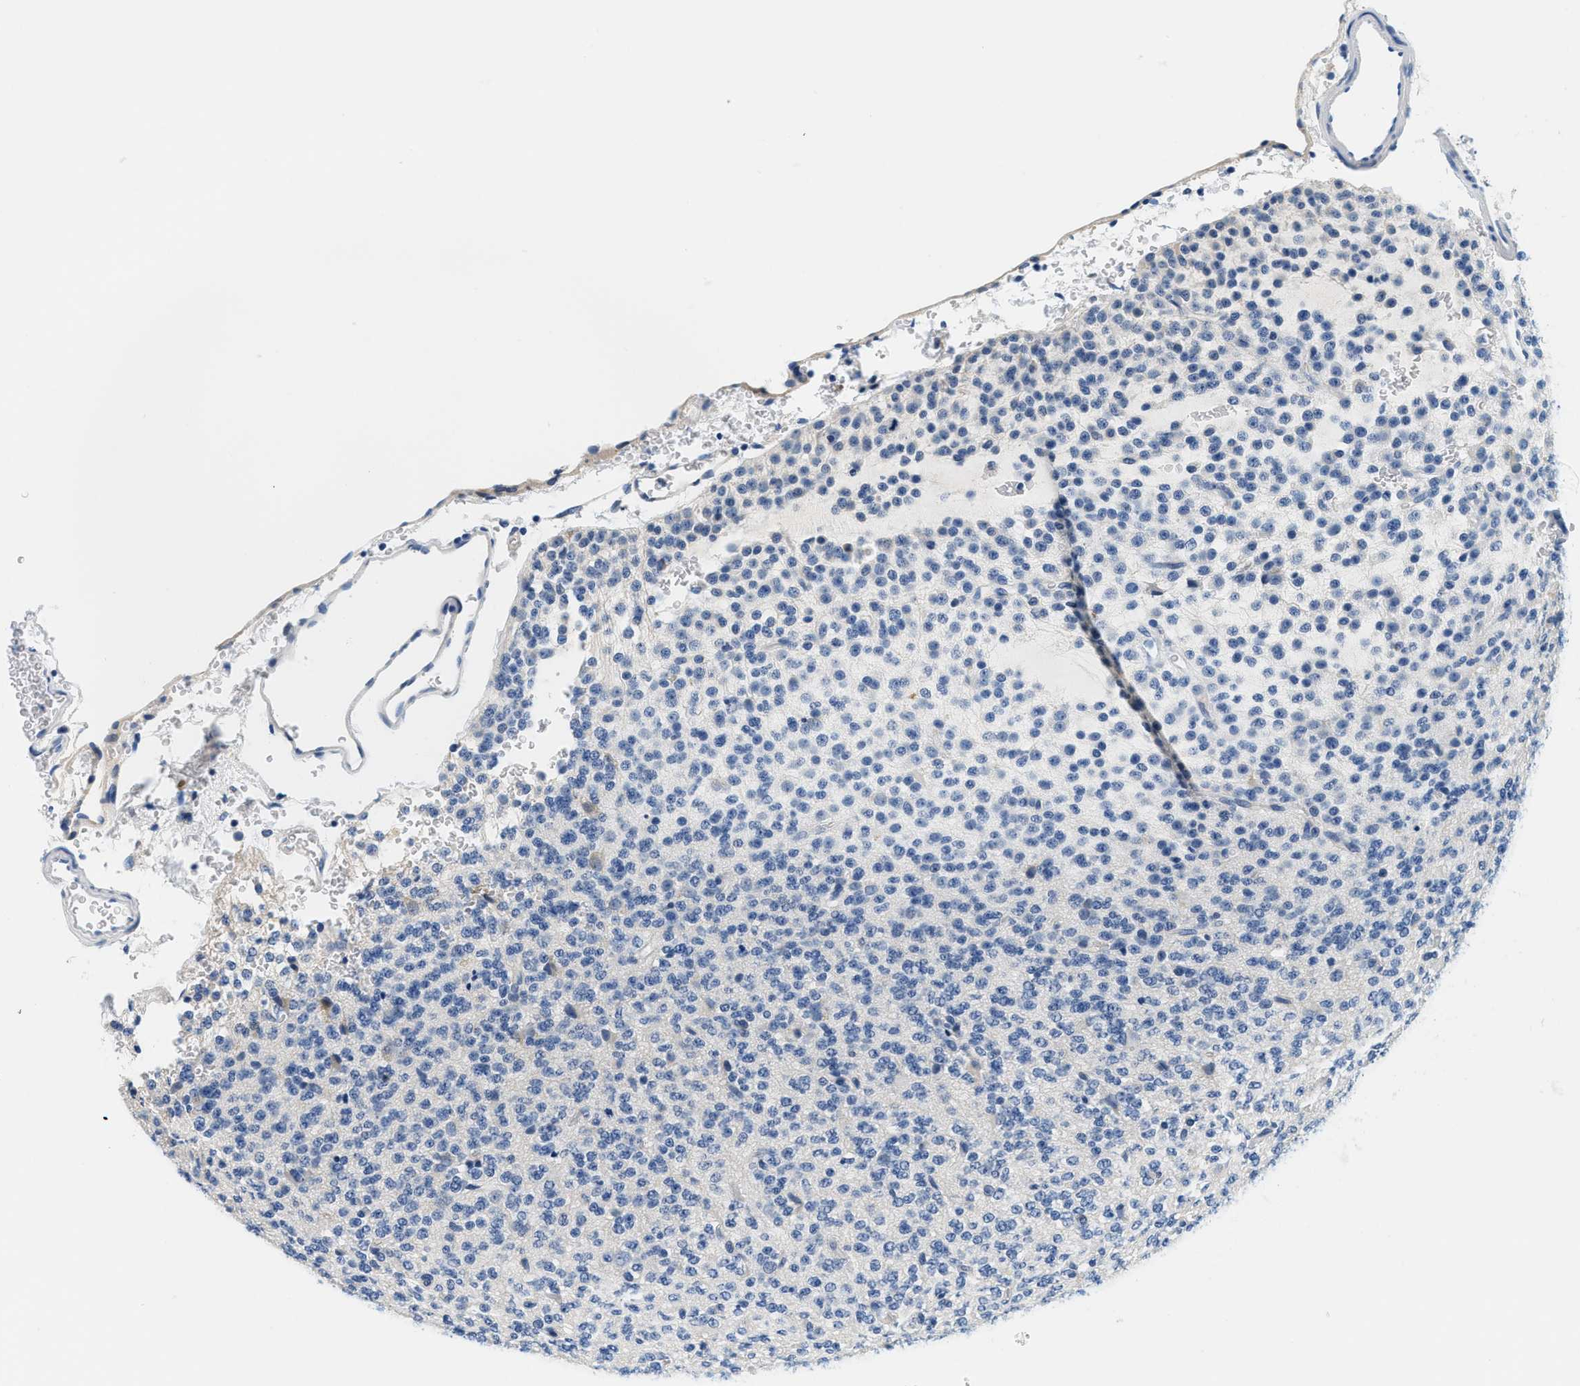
{"staining": {"intensity": "negative", "quantity": "none", "location": "none"}, "tissue": "glioma", "cell_type": "Tumor cells", "image_type": "cancer", "snomed": [{"axis": "morphology", "description": "Glioma, malignant, Low grade"}, {"axis": "topography", "description": "Brain"}], "caption": "An image of glioma stained for a protein displays no brown staining in tumor cells.", "gene": "GSTM3", "patient": {"sex": "male", "age": 38}}